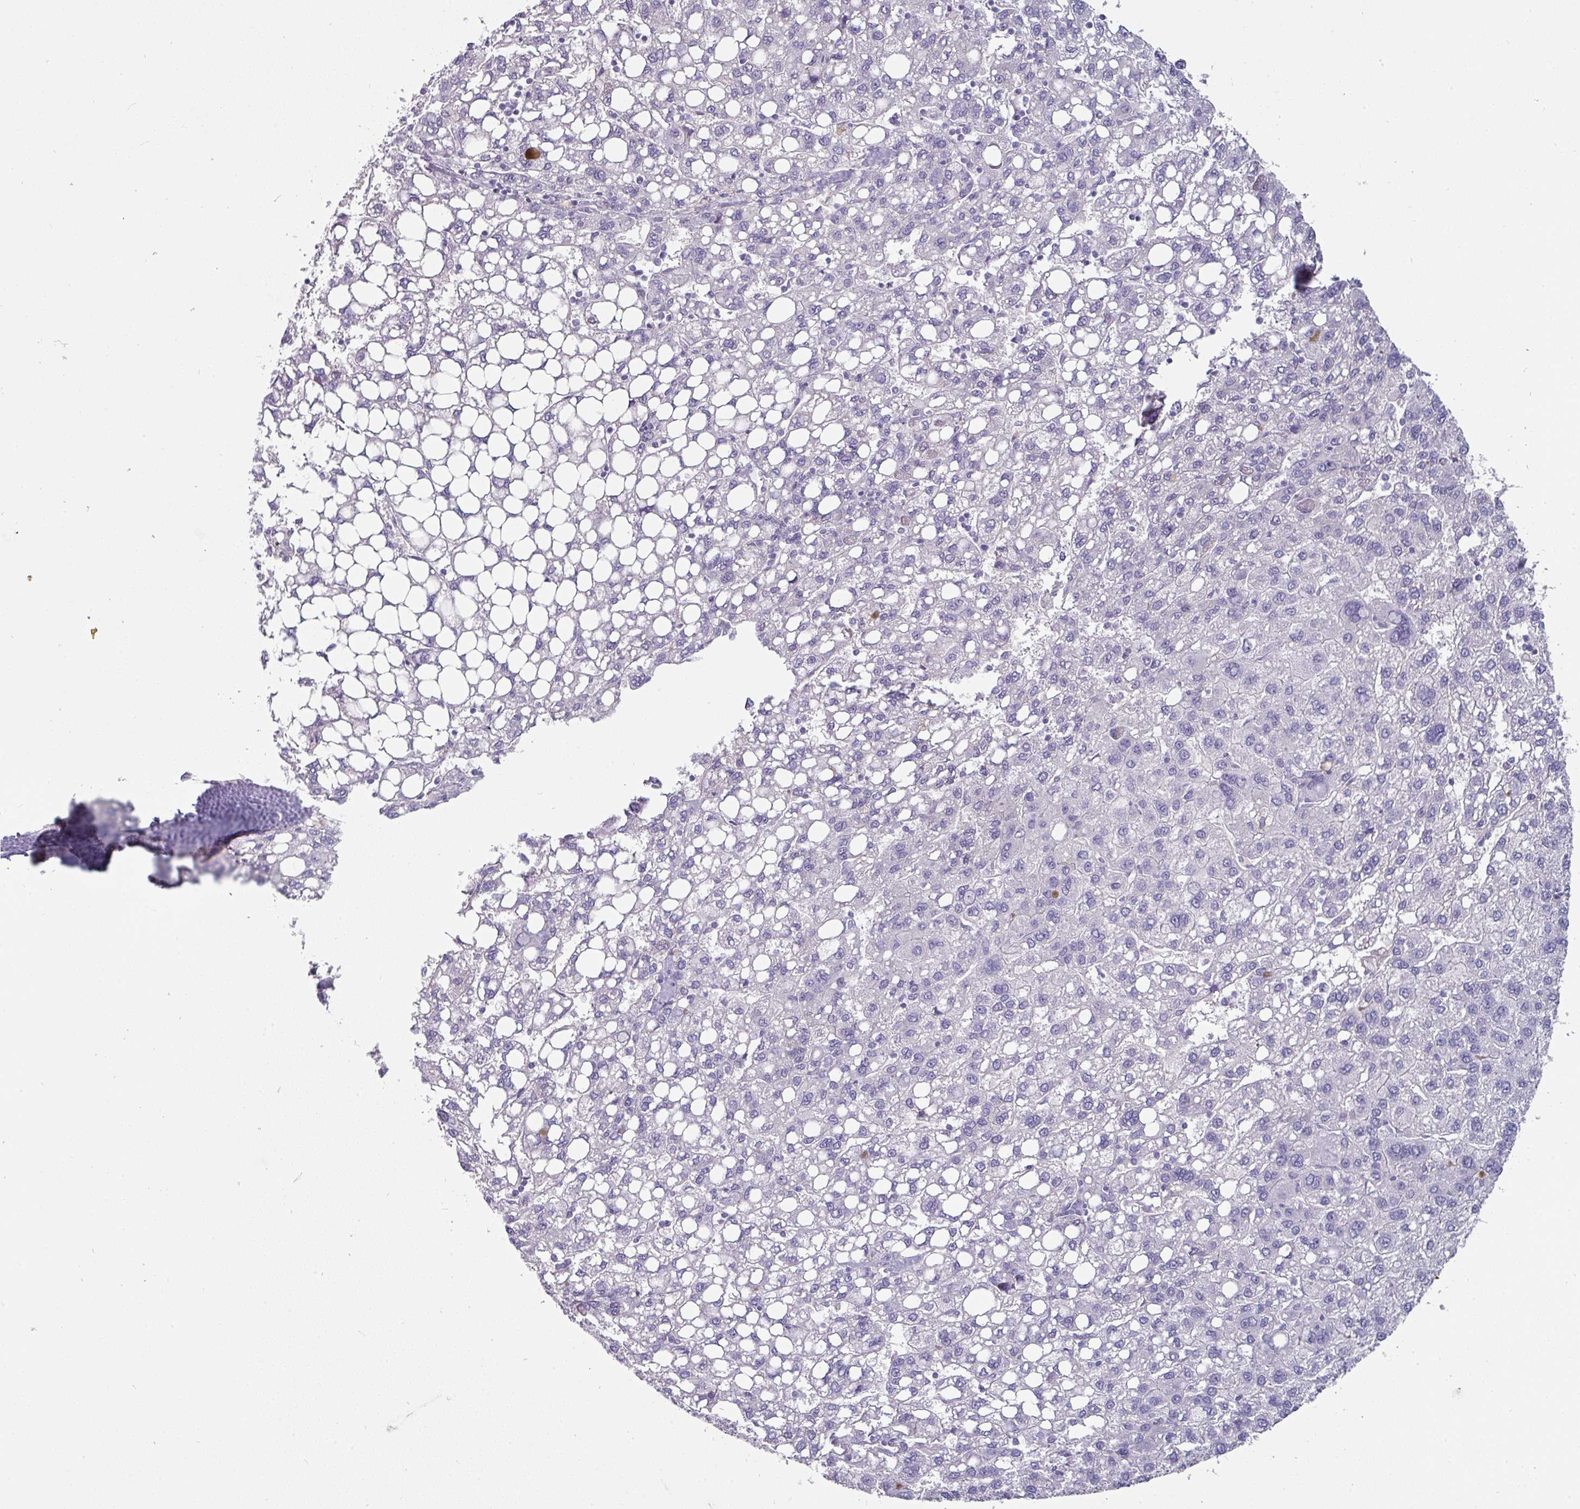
{"staining": {"intensity": "negative", "quantity": "none", "location": "none"}, "tissue": "liver cancer", "cell_type": "Tumor cells", "image_type": "cancer", "snomed": [{"axis": "morphology", "description": "Carcinoma, Hepatocellular, NOS"}, {"axis": "topography", "description": "Liver"}], "caption": "This is an IHC histopathology image of human liver cancer. There is no positivity in tumor cells.", "gene": "EYA3", "patient": {"sex": "female", "age": 82}}